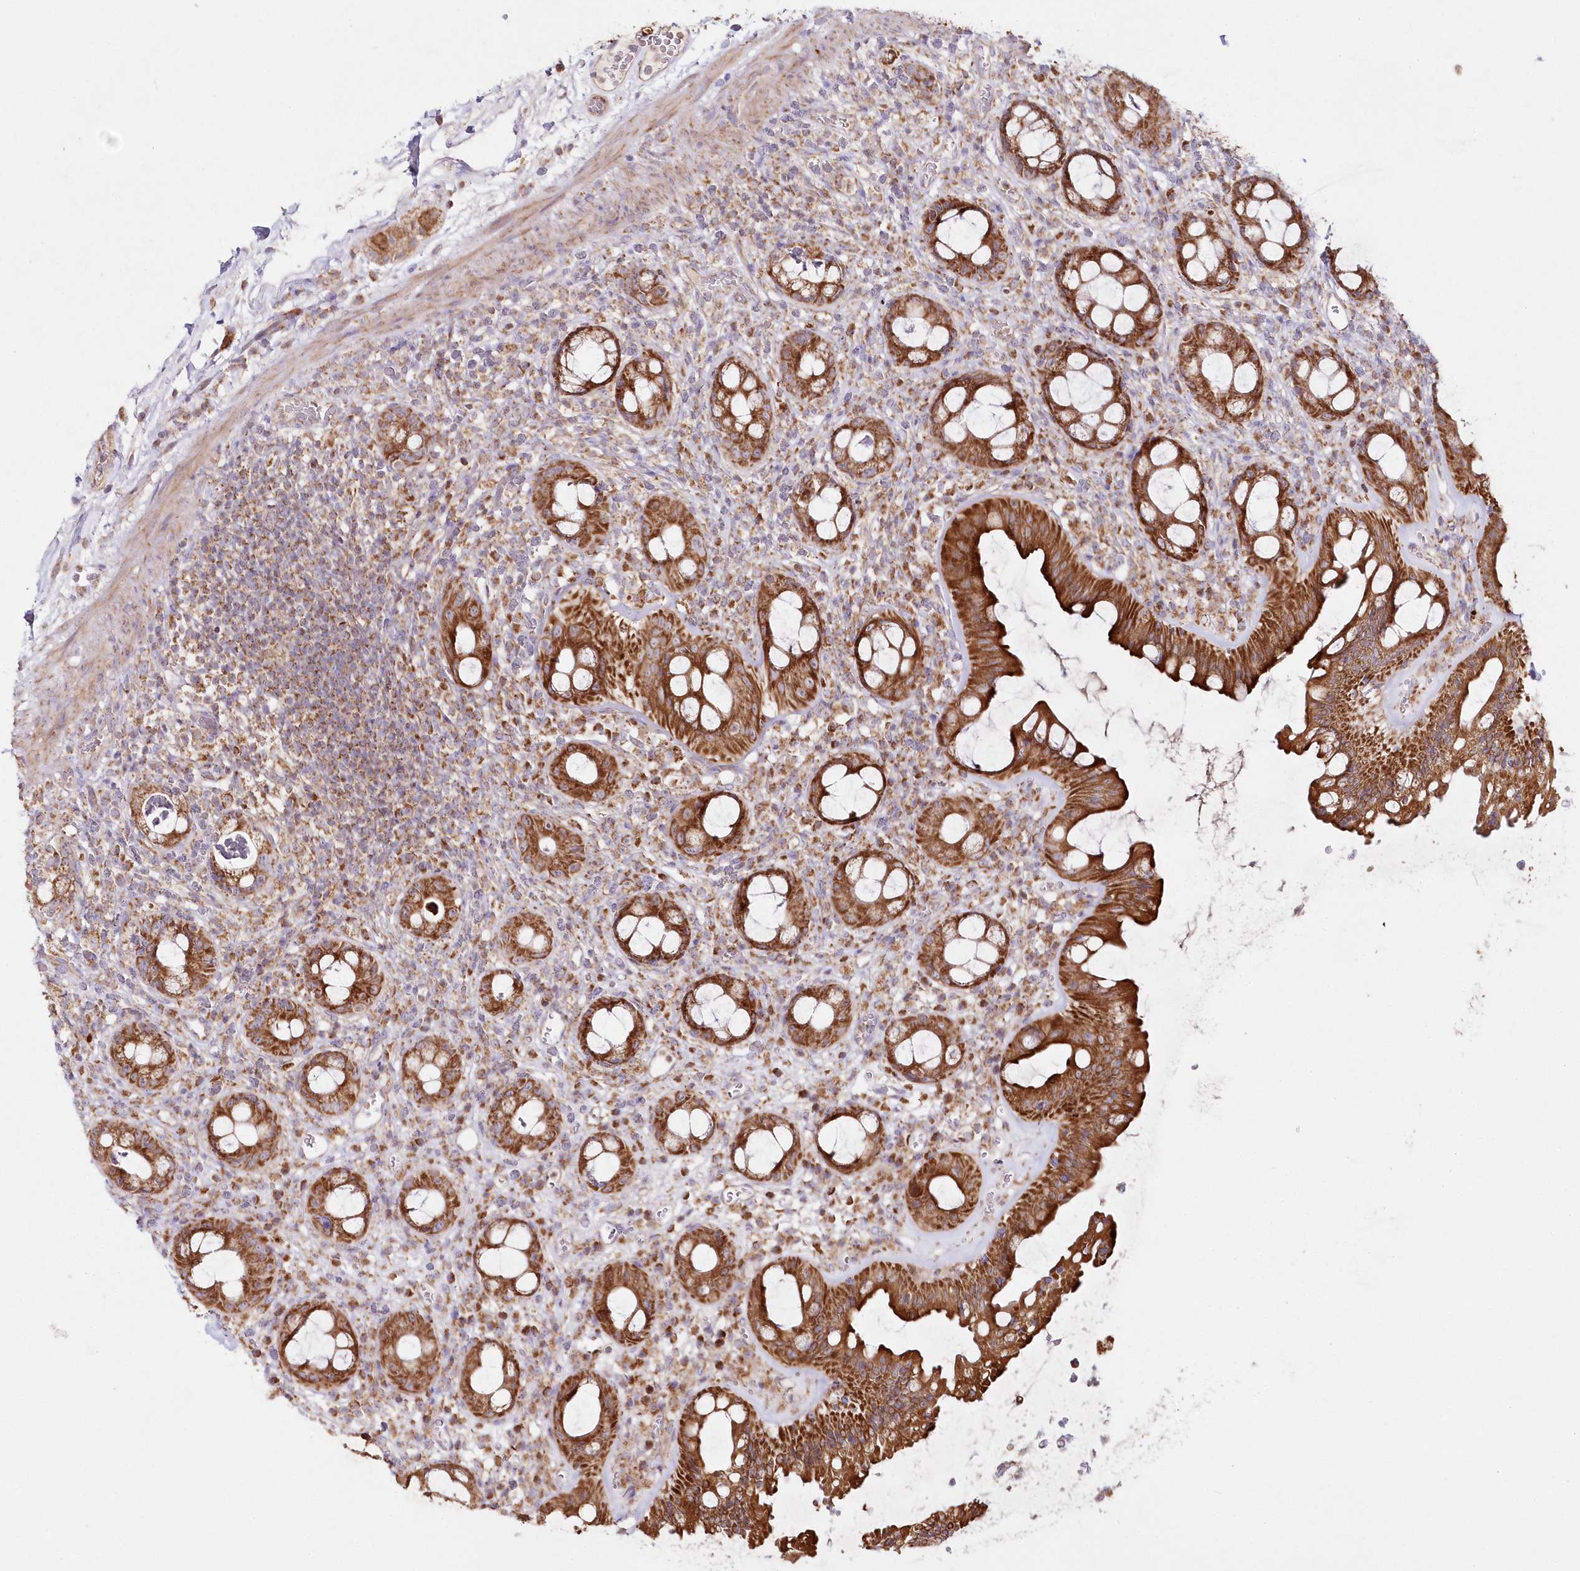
{"staining": {"intensity": "strong", "quantity": ">75%", "location": "cytoplasmic/membranous"}, "tissue": "rectum", "cell_type": "Glandular cells", "image_type": "normal", "snomed": [{"axis": "morphology", "description": "Normal tissue, NOS"}, {"axis": "topography", "description": "Rectum"}], "caption": "DAB (3,3'-diaminobenzidine) immunohistochemical staining of benign human rectum displays strong cytoplasmic/membranous protein expression in about >75% of glandular cells. (Brightfield microscopy of DAB IHC at high magnification).", "gene": "DNA2", "patient": {"sex": "female", "age": 57}}